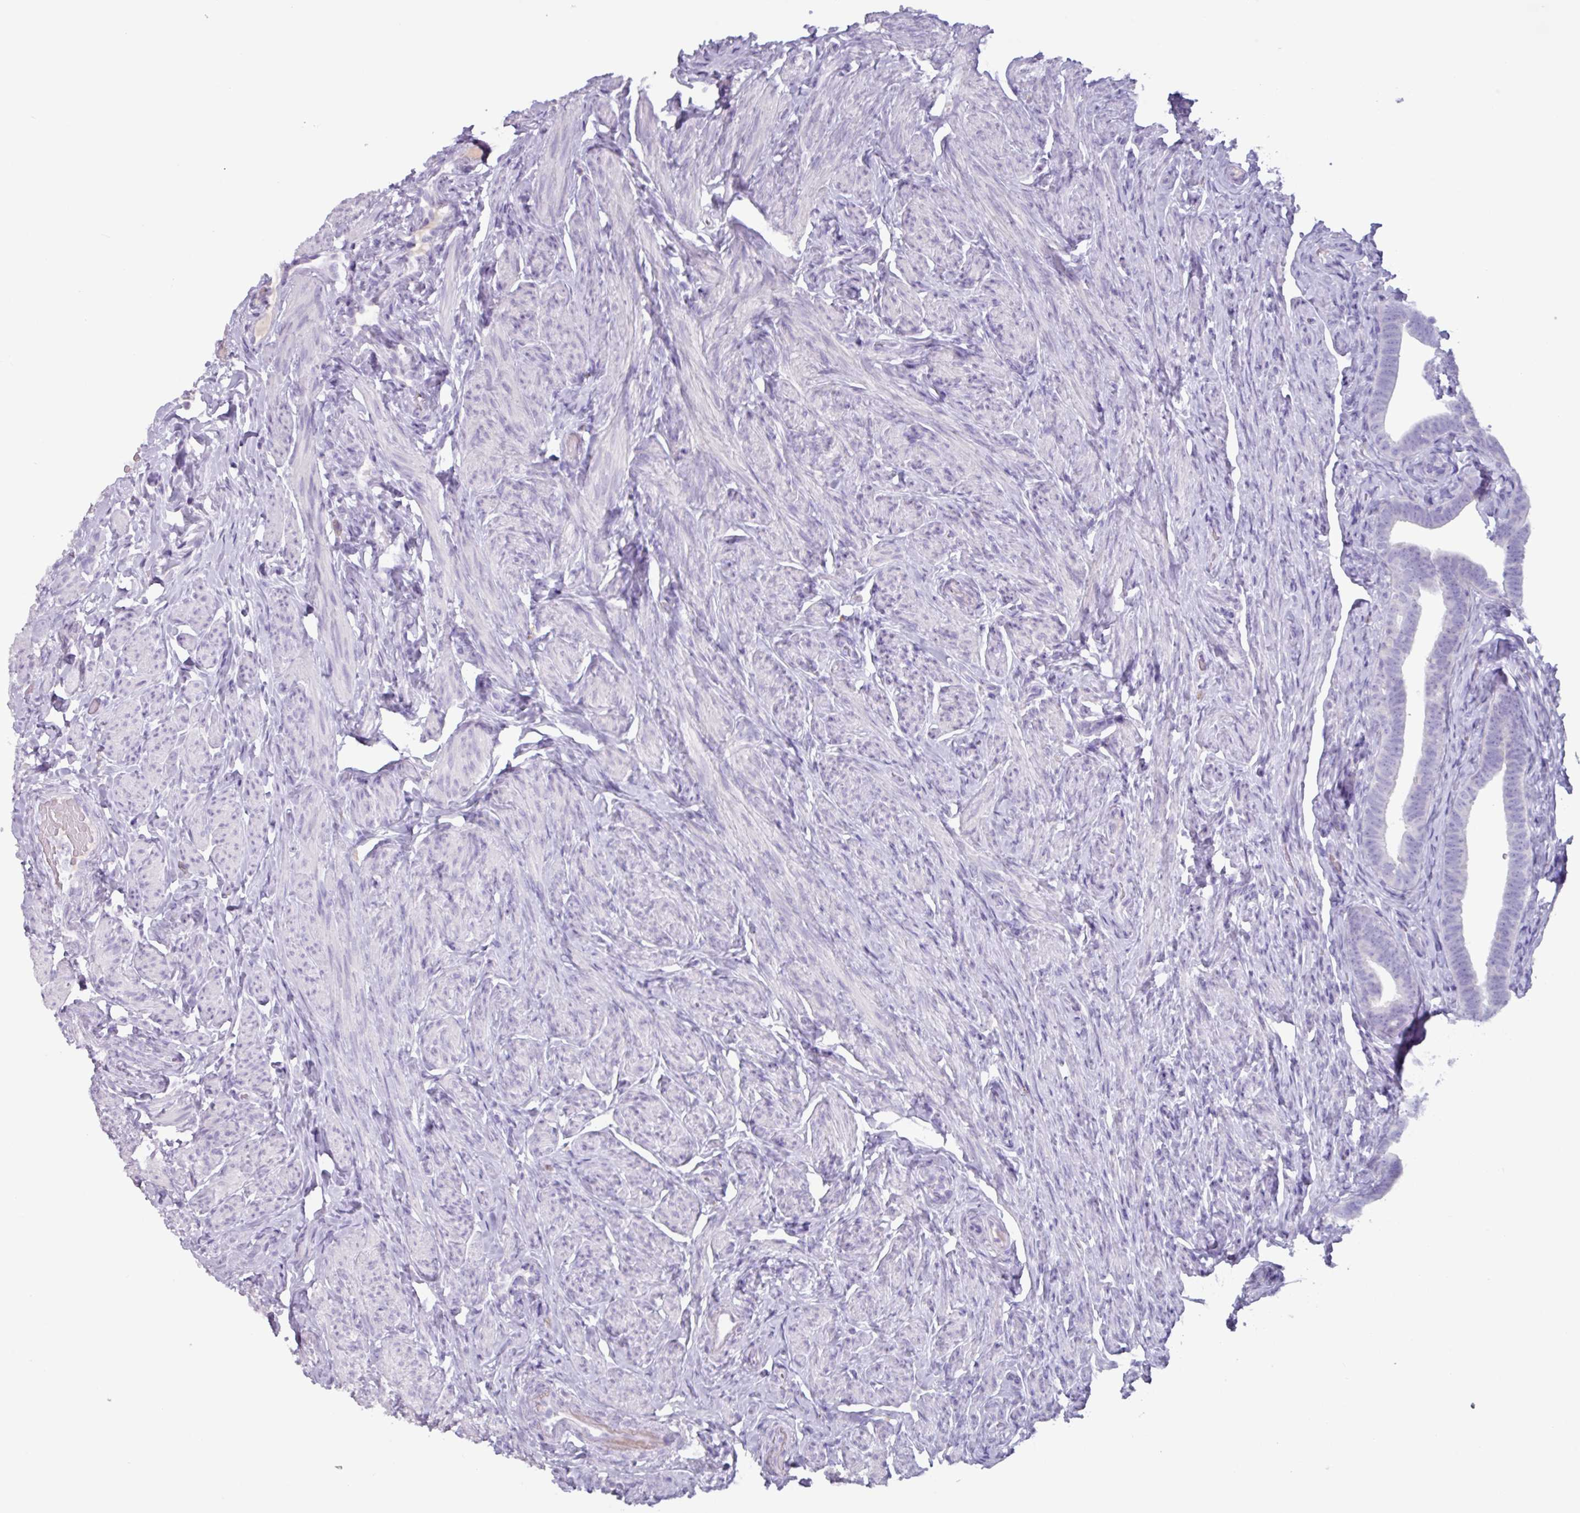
{"staining": {"intensity": "negative", "quantity": "none", "location": "none"}, "tissue": "fallopian tube", "cell_type": "Glandular cells", "image_type": "normal", "snomed": [{"axis": "morphology", "description": "Normal tissue, NOS"}, {"axis": "topography", "description": "Fallopian tube"}], "caption": "An immunohistochemistry photomicrograph of unremarkable fallopian tube is shown. There is no staining in glandular cells of fallopian tube. (Brightfield microscopy of DAB immunohistochemistry at high magnification).", "gene": "OR2T10", "patient": {"sex": "female", "age": 69}}